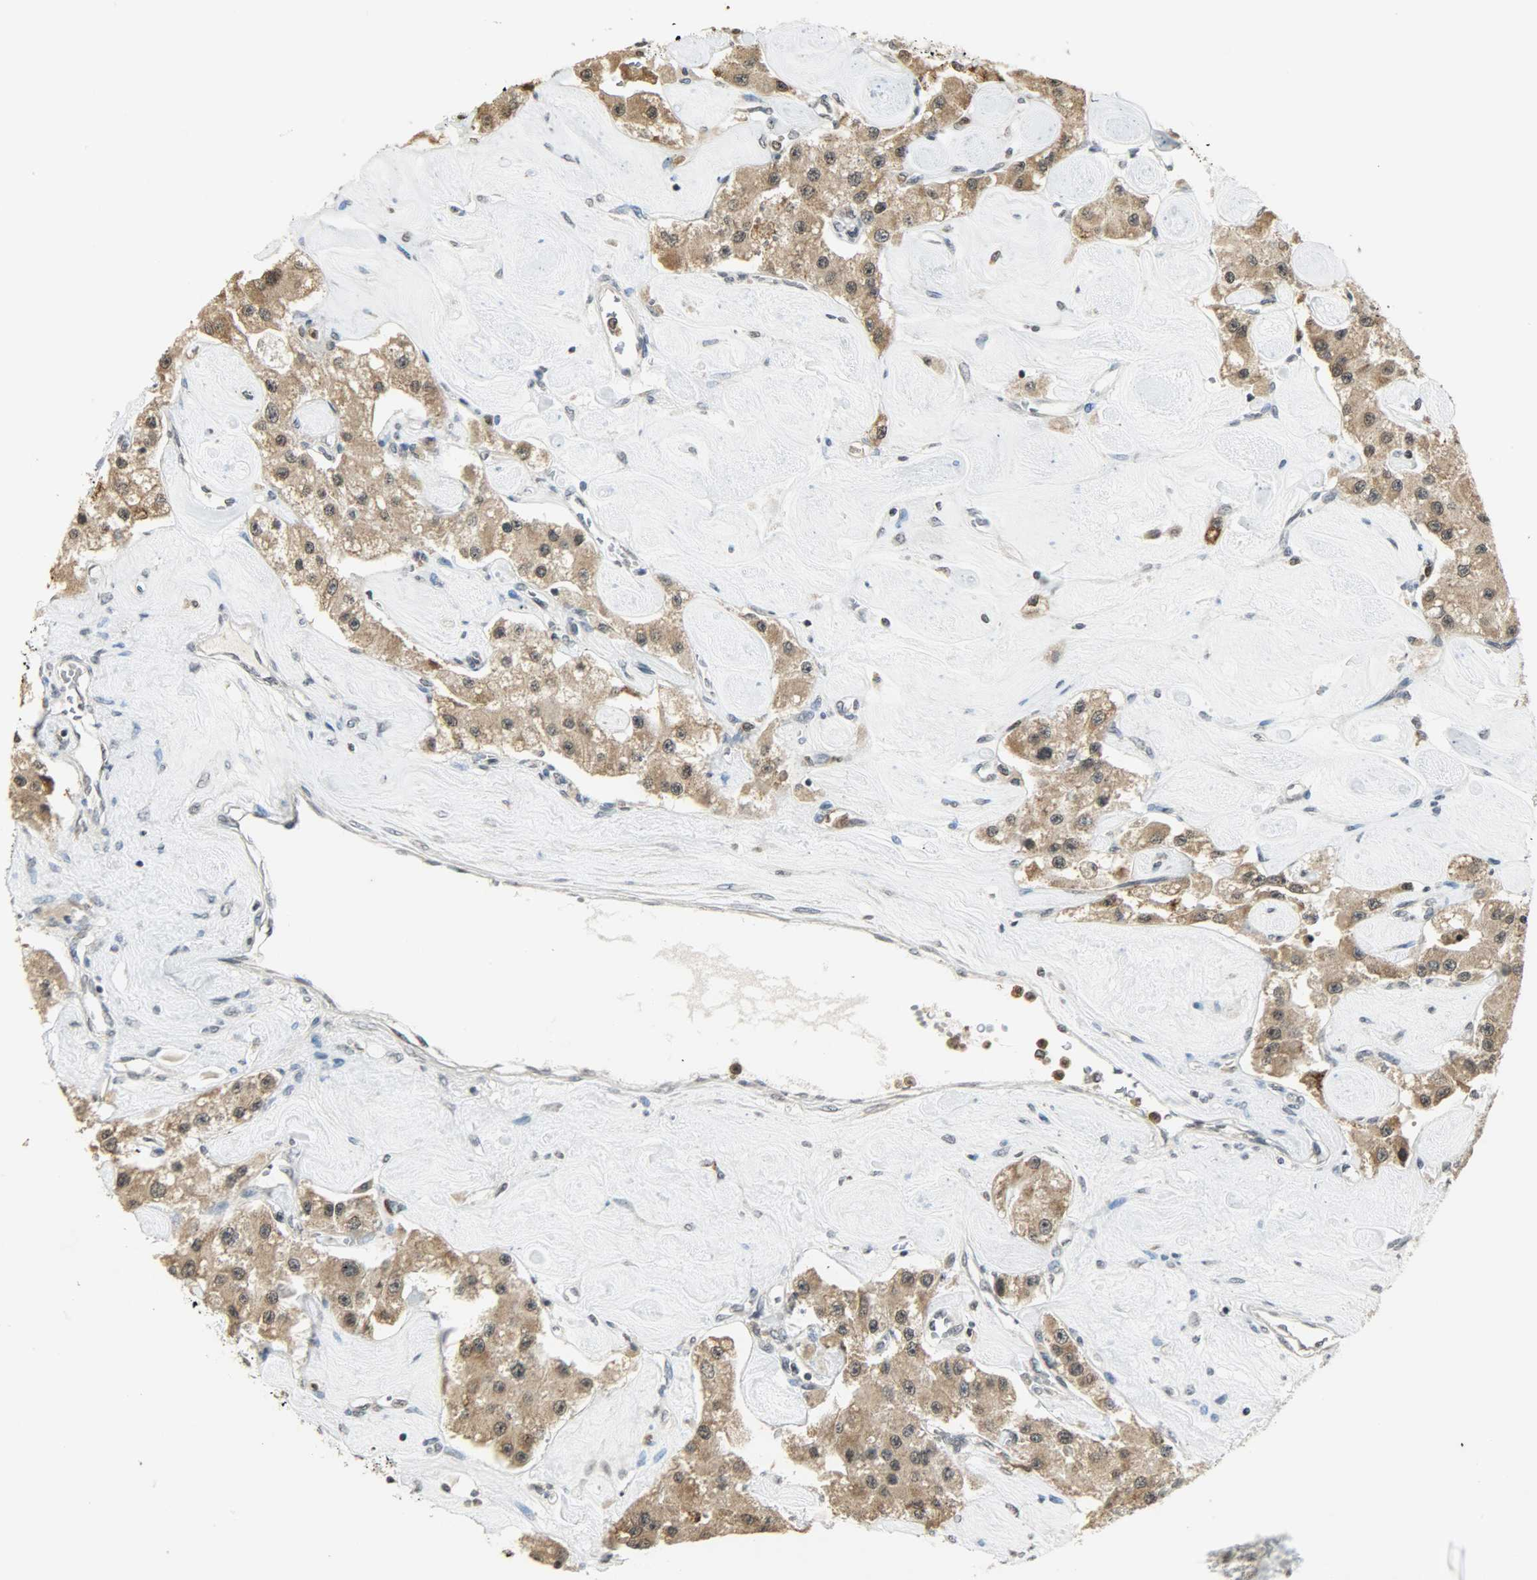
{"staining": {"intensity": "moderate", "quantity": ">75%", "location": "cytoplasmic/membranous"}, "tissue": "carcinoid", "cell_type": "Tumor cells", "image_type": "cancer", "snomed": [{"axis": "morphology", "description": "Carcinoid, malignant, NOS"}, {"axis": "topography", "description": "Pancreas"}], "caption": "Immunohistochemical staining of carcinoid demonstrates medium levels of moderate cytoplasmic/membranous positivity in approximately >75% of tumor cells.", "gene": "SMARCA5", "patient": {"sex": "male", "age": 41}}